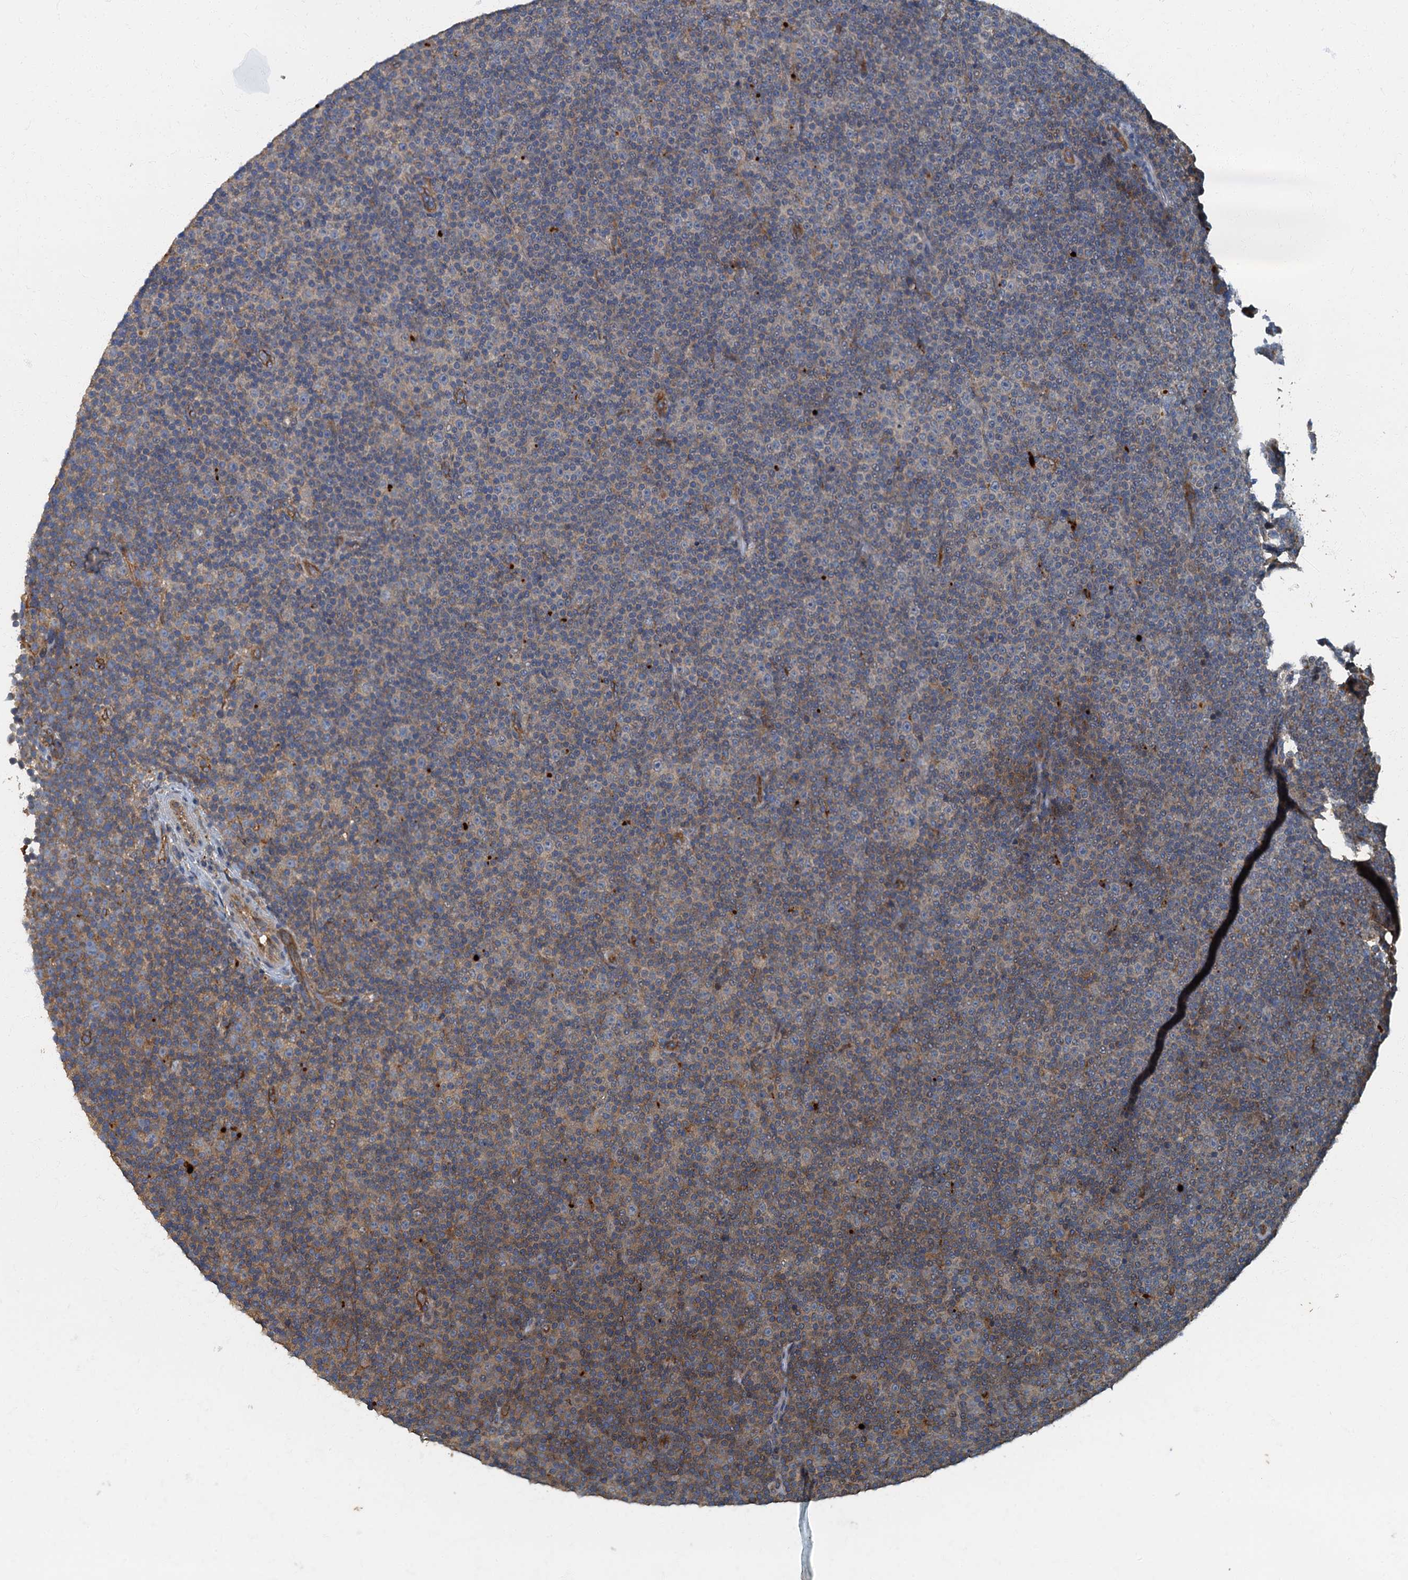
{"staining": {"intensity": "weak", "quantity": "<25%", "location": "cytoplasmic/membranous"}, "tissue": "lymphoma", "cell_type": "Tumor cells", "image_type": "cancer", "snomed": [{"axis": "morphology", "description": "Malignant lymphoma, non-Hodgkin's type, Low grade"}, {"axis": "topography", "description": "Lymph node"}], "caption": "Photomicrograph shows no protein expression in tumor cells of malignant lymphoma, non-Hodgkin's type (low-grade) tissue.", "gene": "ARL11", "patient": {"sex": "female", "age": 67}}